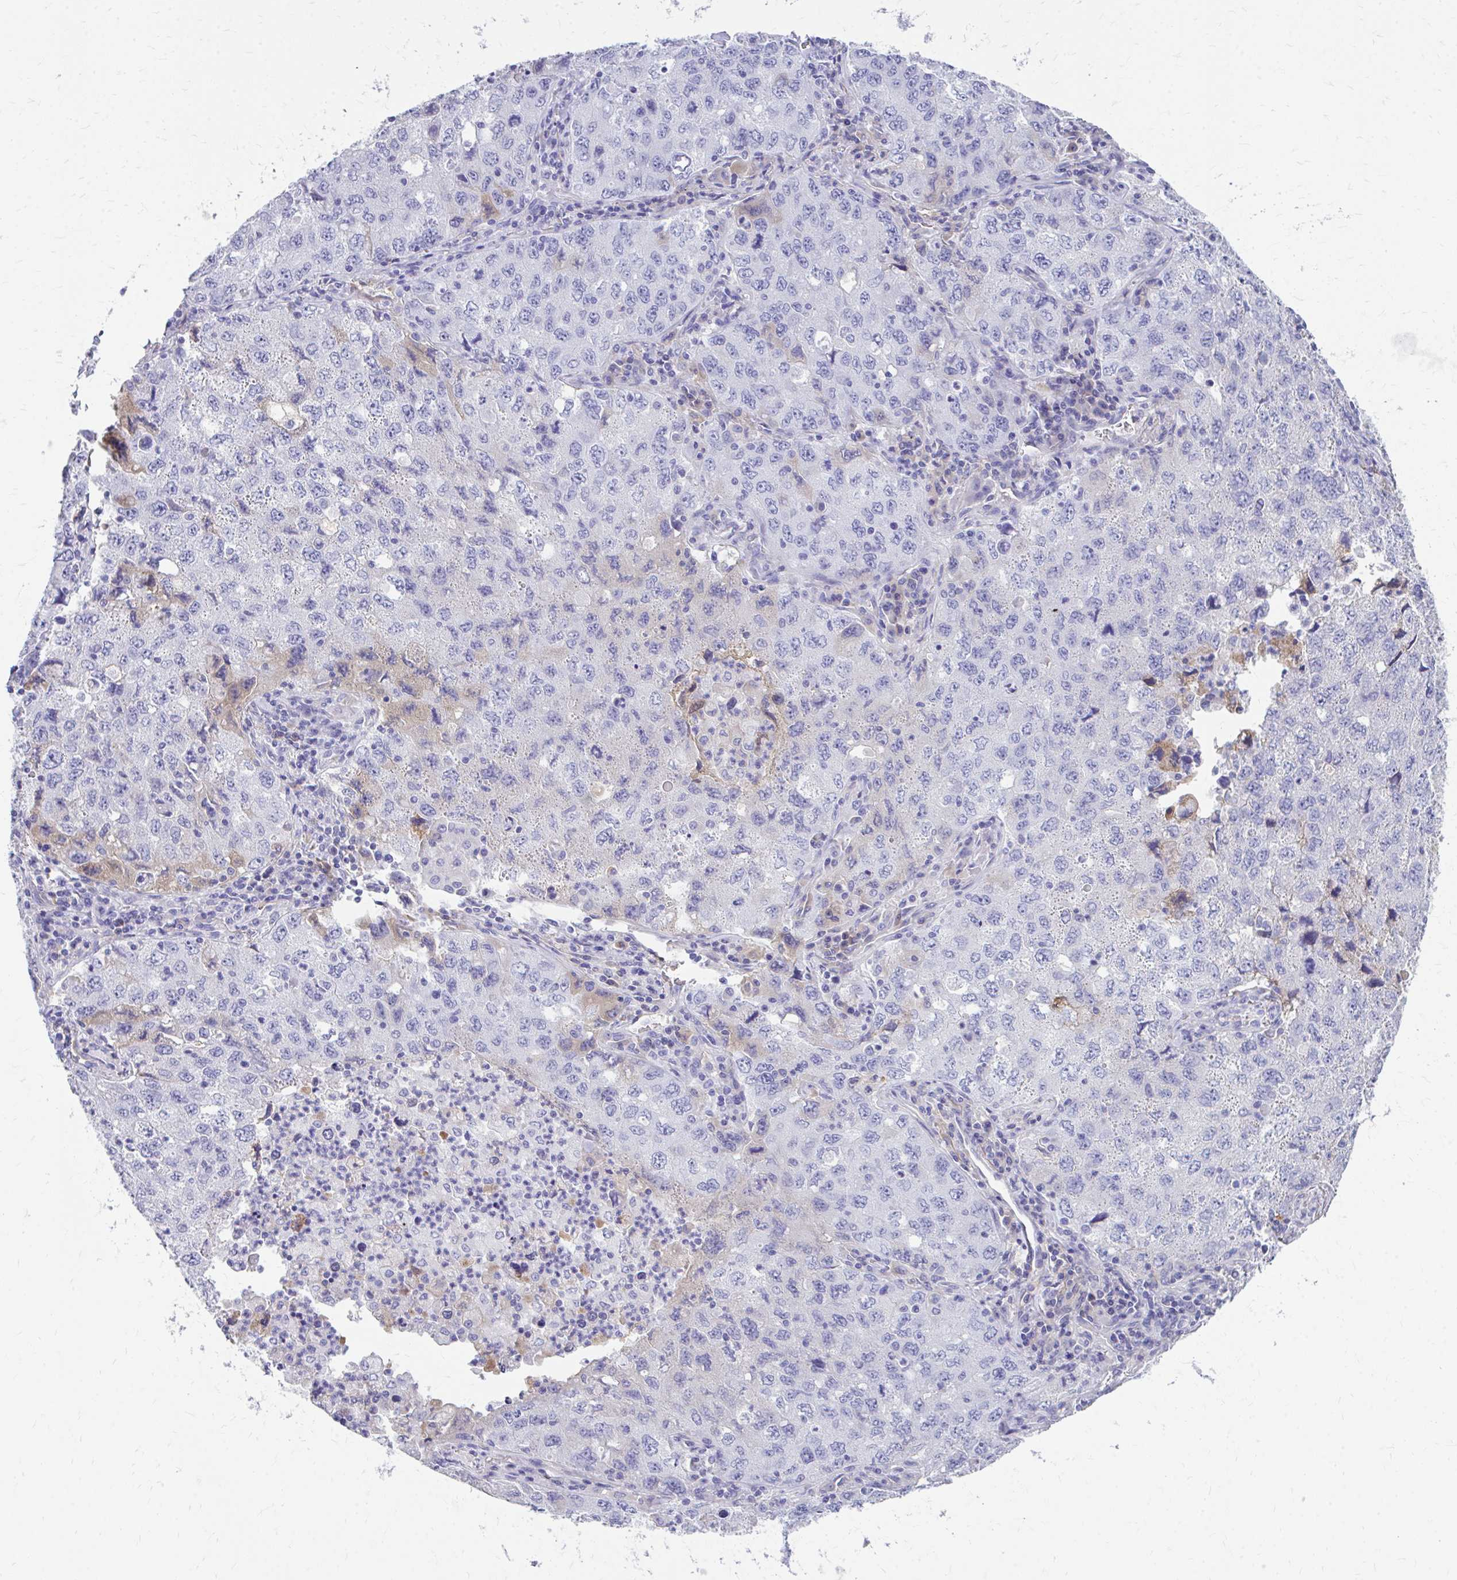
{"staining": {"intensity": "negative", "quantity": "none", "location": "none"}, "tissue": "lung cancer", "cell_type": "Tumor cells", "image_type": "cancer", "snomed": [{"axis": "morphology", "description": "Adenocarcinoma, NOS"}, {"axis": "topography", "description": "Lung"}], "caption": "Immunohistochemistry micrograph of neoplastic tissue: adenocarcinoma (lung) stained with DAB demonstrates no significant protein staining in tumor cells.", "gene": "CFH", "patient": {"sex": "female", "age": 57}}